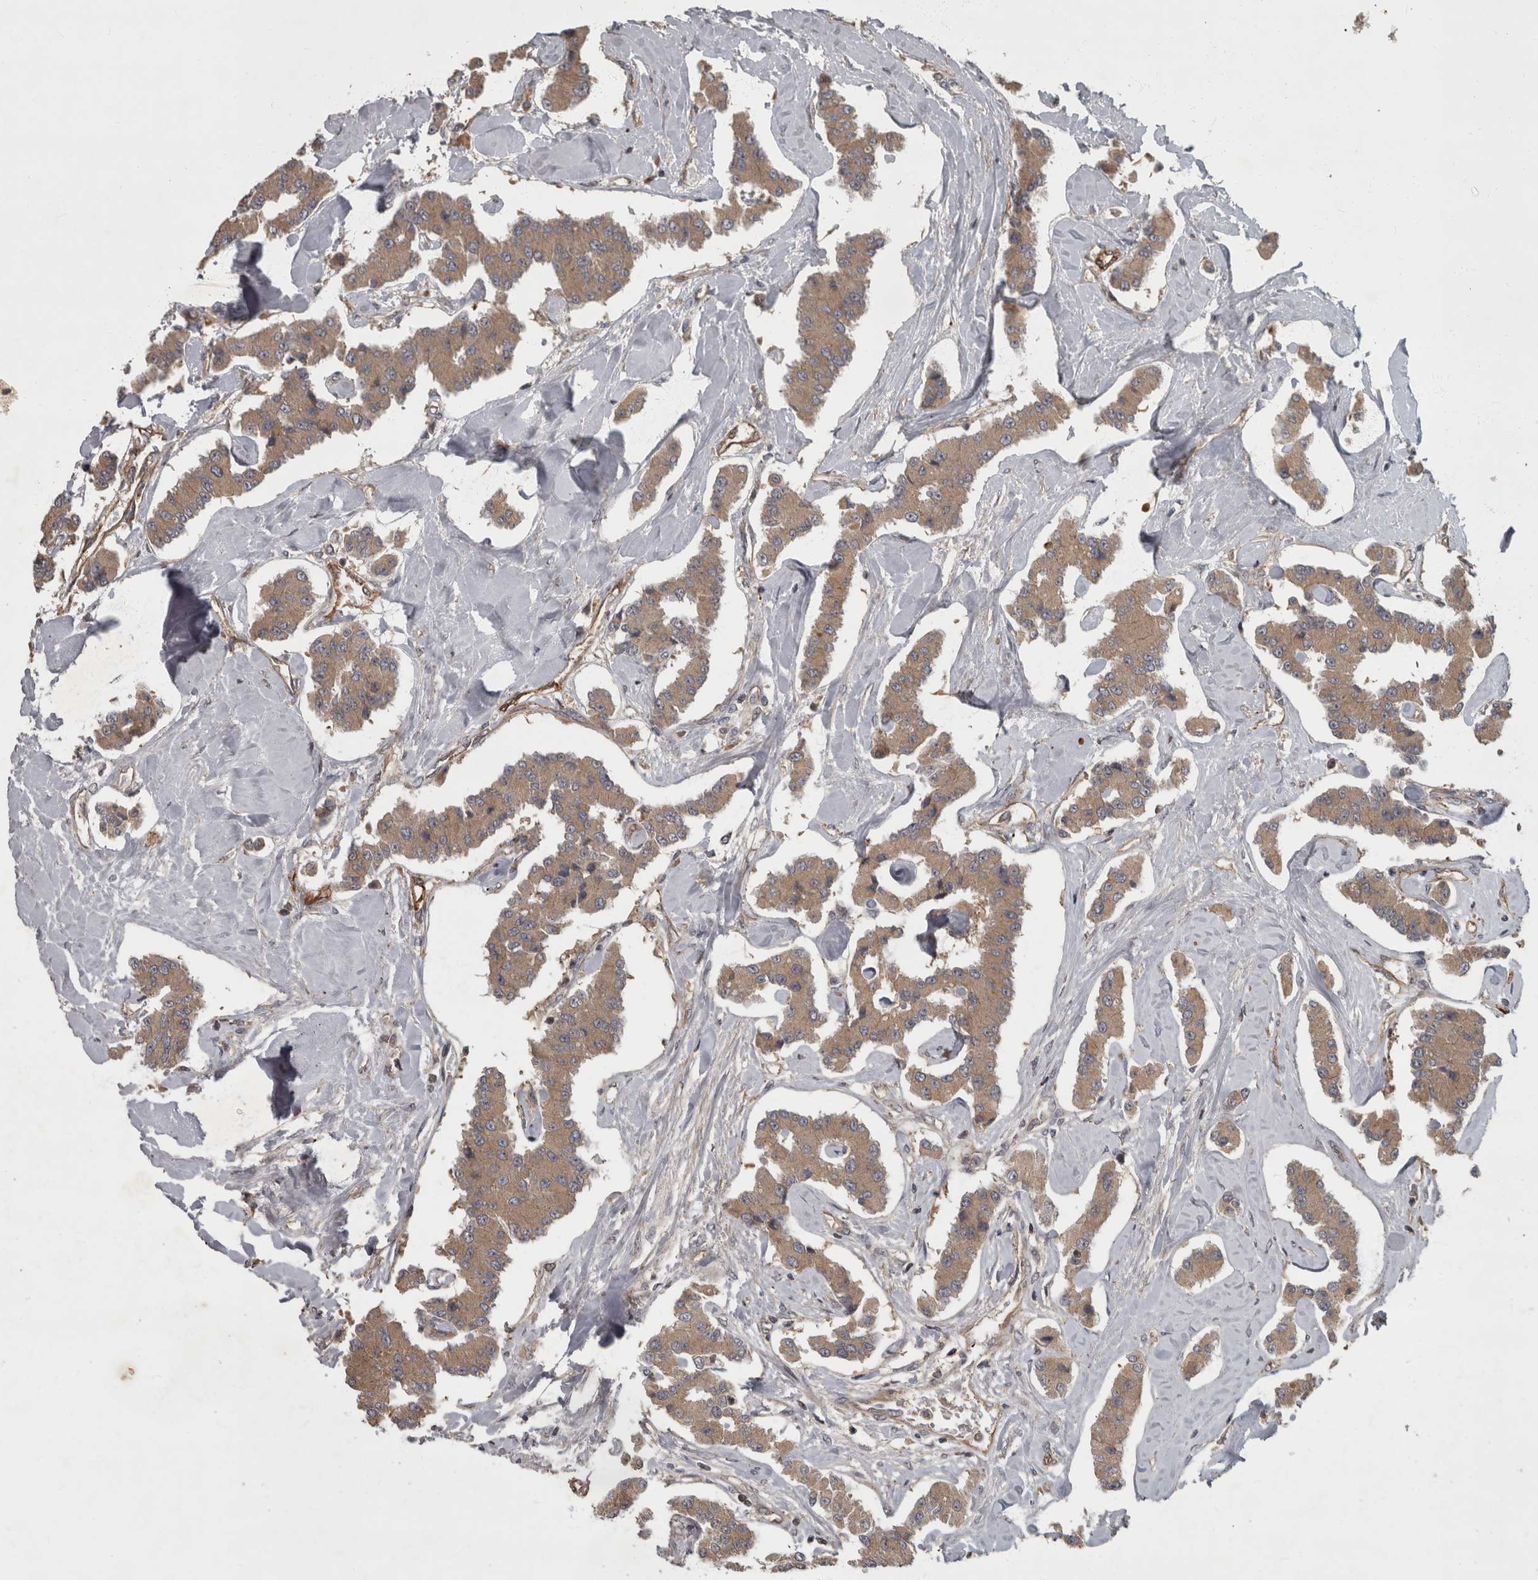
{"staining": {"intensity": "moderate", "quantity": ">75%", "location": "cytoplasmic/membranous"}, "tissue": "carcinoid", "cell_type": "Tumor cells", "image_type": "cancer", "snomed": [{"axis": "morphology", "description": "Carcinoid, malignant, NOS"}, {"axis": "topography", "description": "Pancreas"}], "caption": "Carcinoid was stained to show a protein in brown. There is medium levels of moderate cytoplasmic/membranous expression in approximately >75% of tumor cells.", "gene": "VEGFD", "patient": {"sex": "male", "age": 41}}